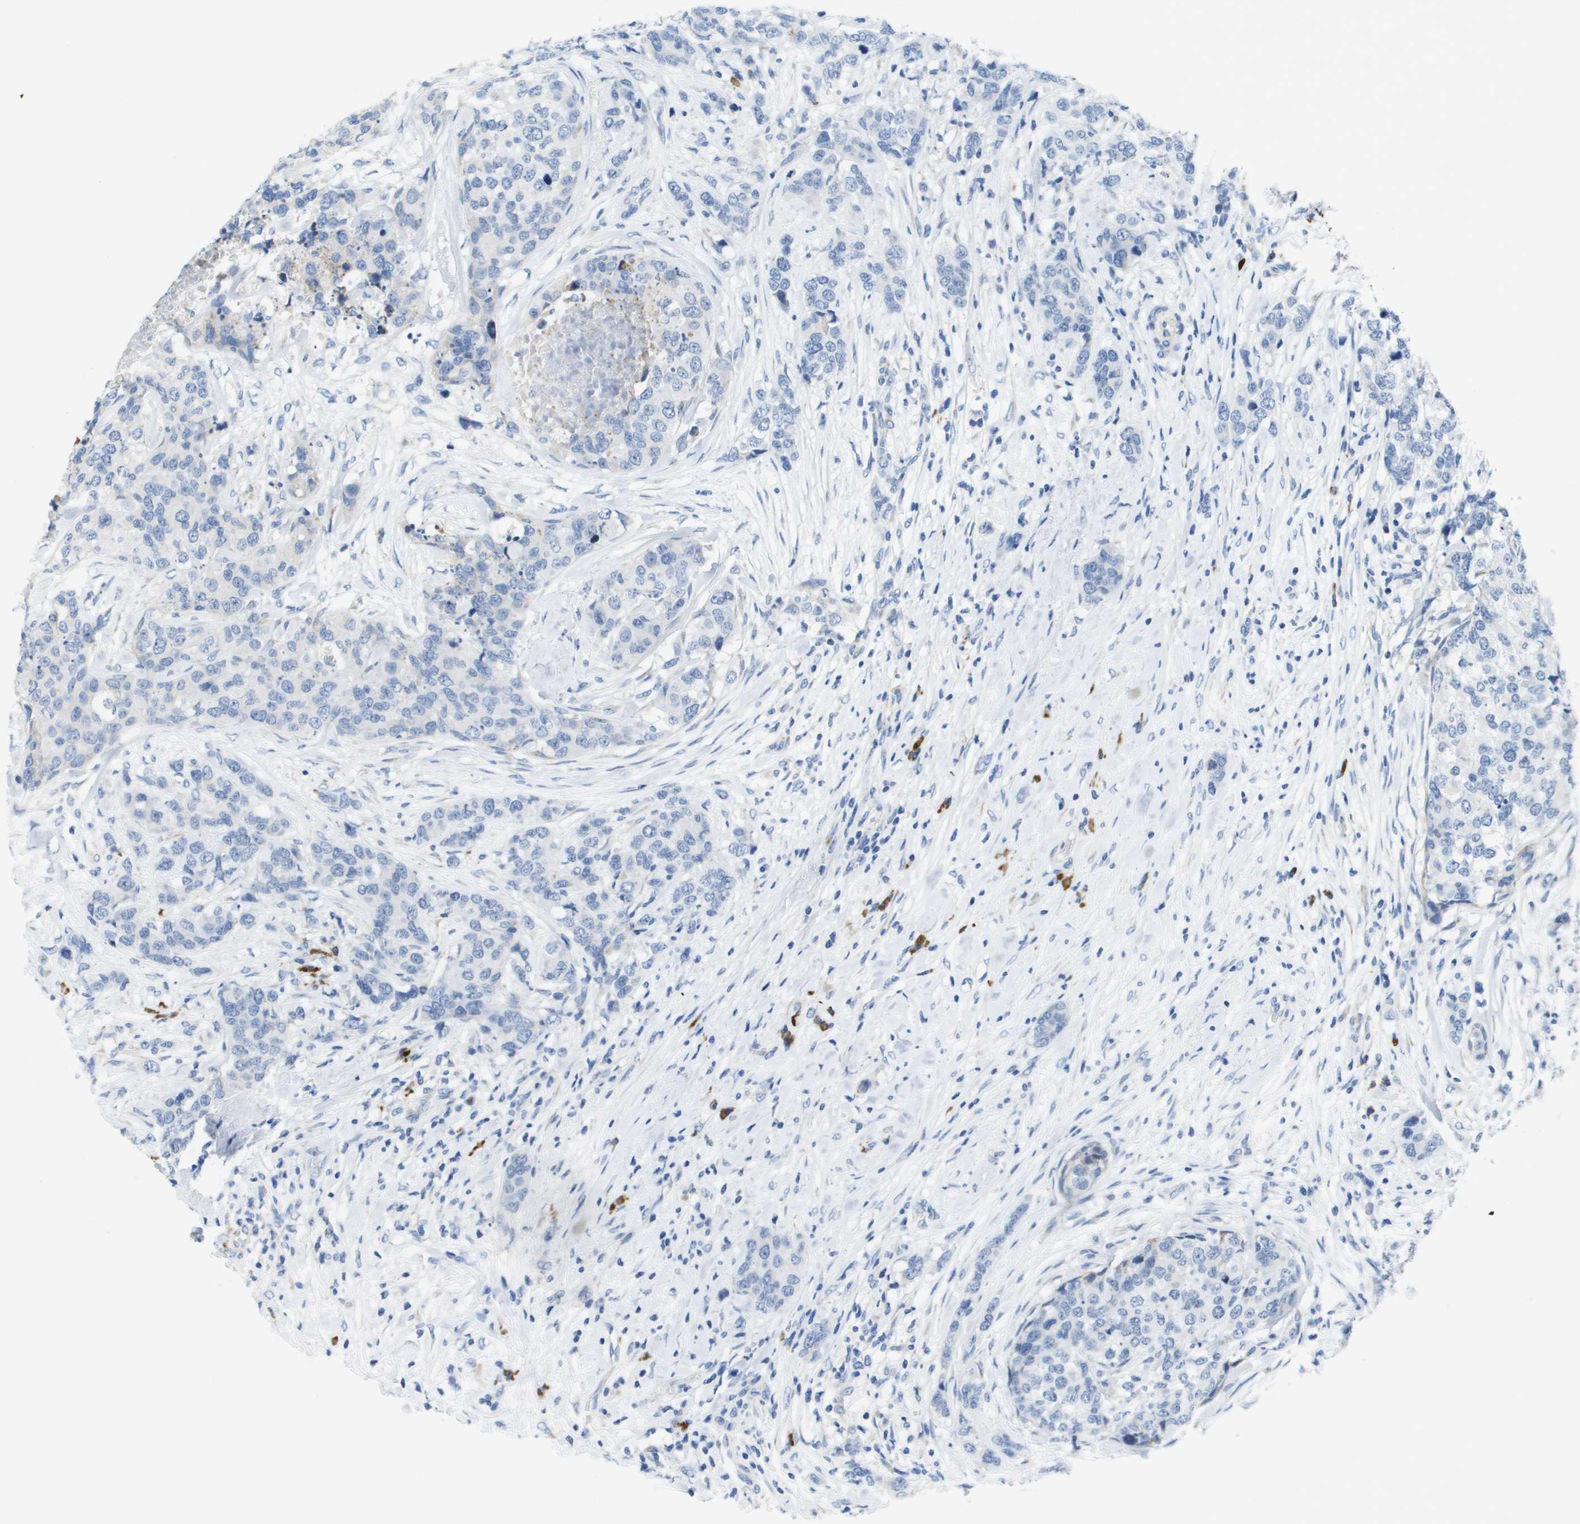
{"staining": {"intensity": "negative", "quantity": "none", "location": "none"}, "tissue": "breast cancer", "cell_type": "Tumor cells", "image_type": "cancer", "snomed": [{"axis": "morphology", "description": "Lobular carcinoma"}, {"axis": "topography", "description": "Breast"}], "caption": "Protein analysis of breast cancer shows no significant staining in tumor cells.", "gene": "CD3G", "patient": {"sex": "female", "age": 59}}